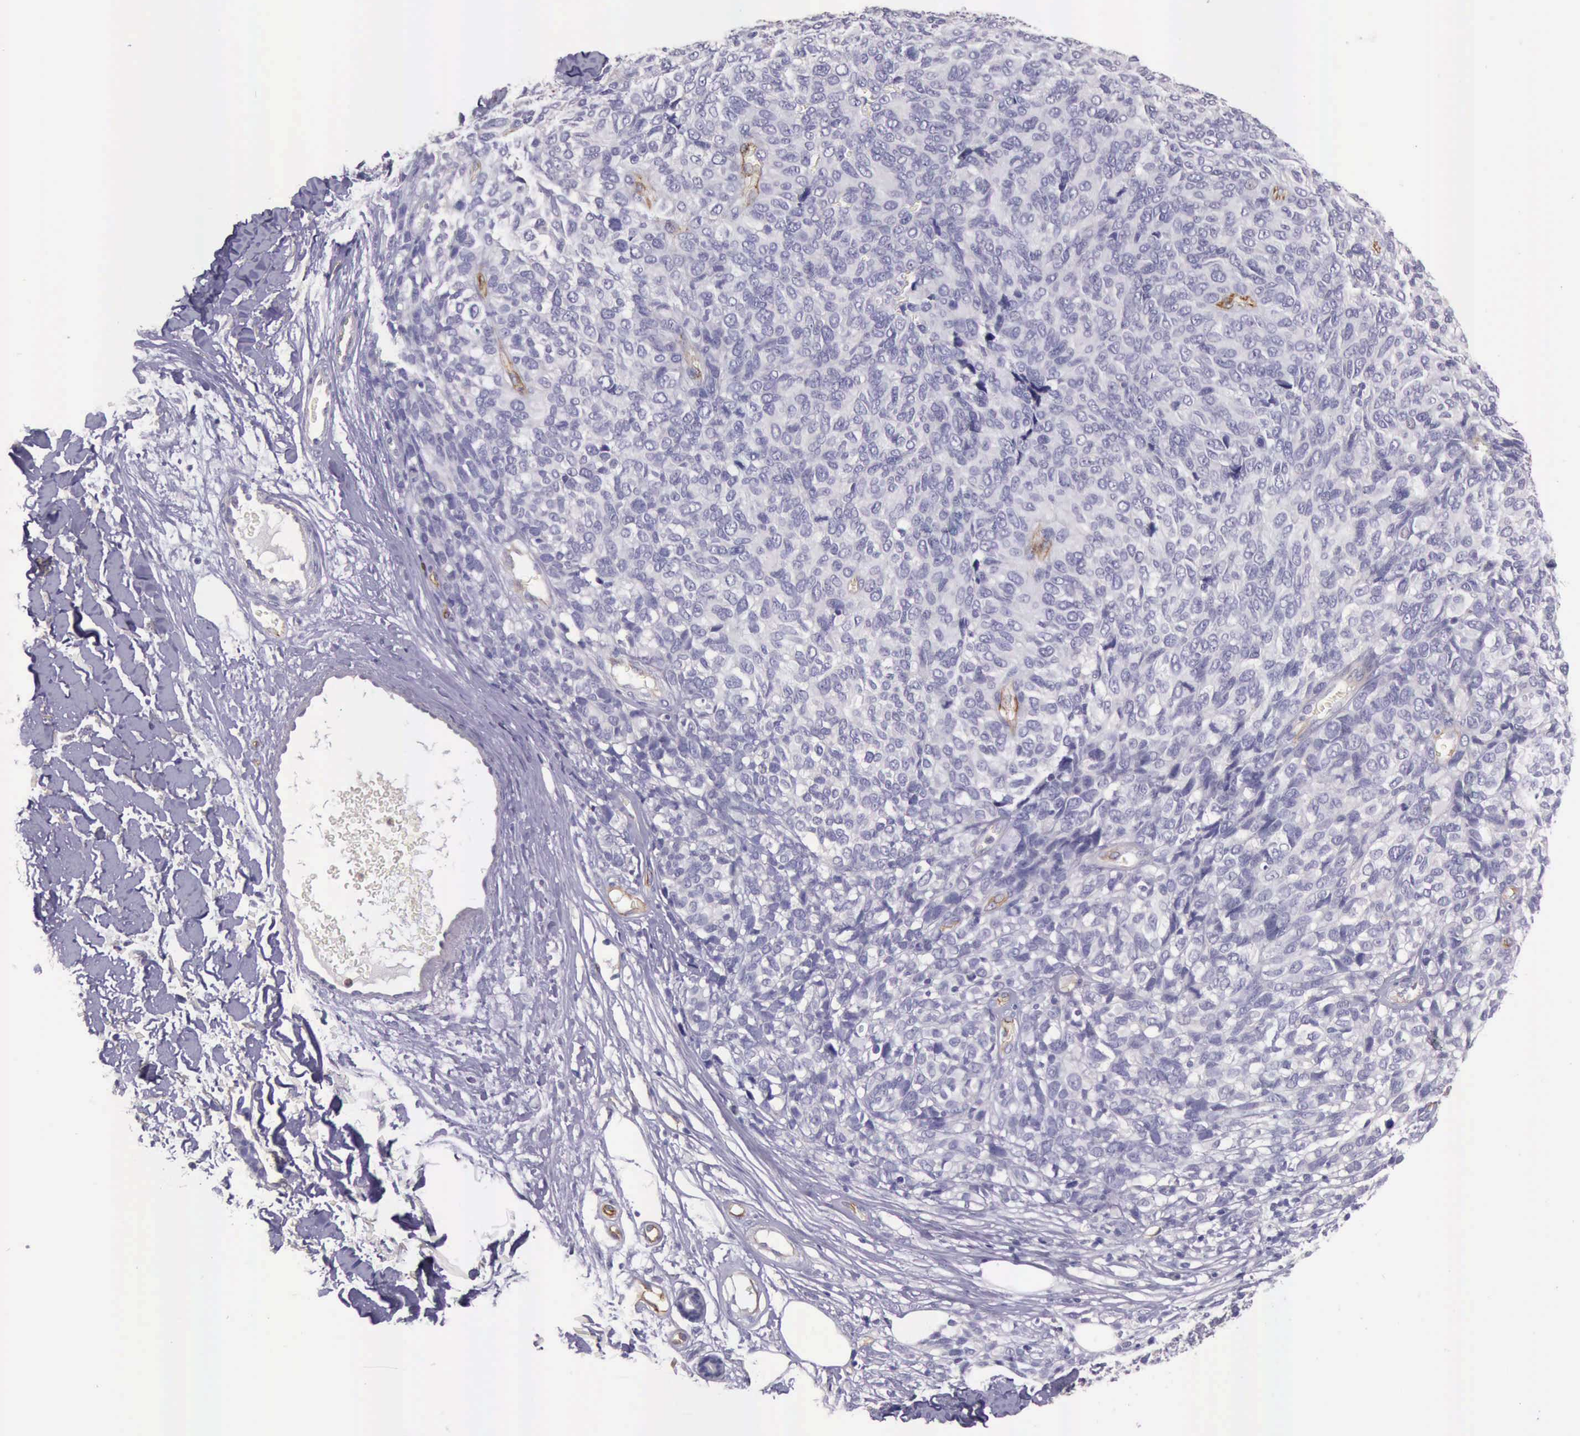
{"staining": {"intensity": "negative", "quantity": "none", "location": "none"}, "tissue": "melanoma", "cell_type": "Tumor cells", "image_type": "cancer", "snomed": [{"axis": "morphology", "description": "Malignant melanoma, NOS"}, {"axis": "topography", "description": "Skin"}], "caption": "Photomicrograph shows no significant protein staining in tumor cells of malignant melanoma.", "gene": "TCEANC", "patient": {"sex": "female", "age": 85}}